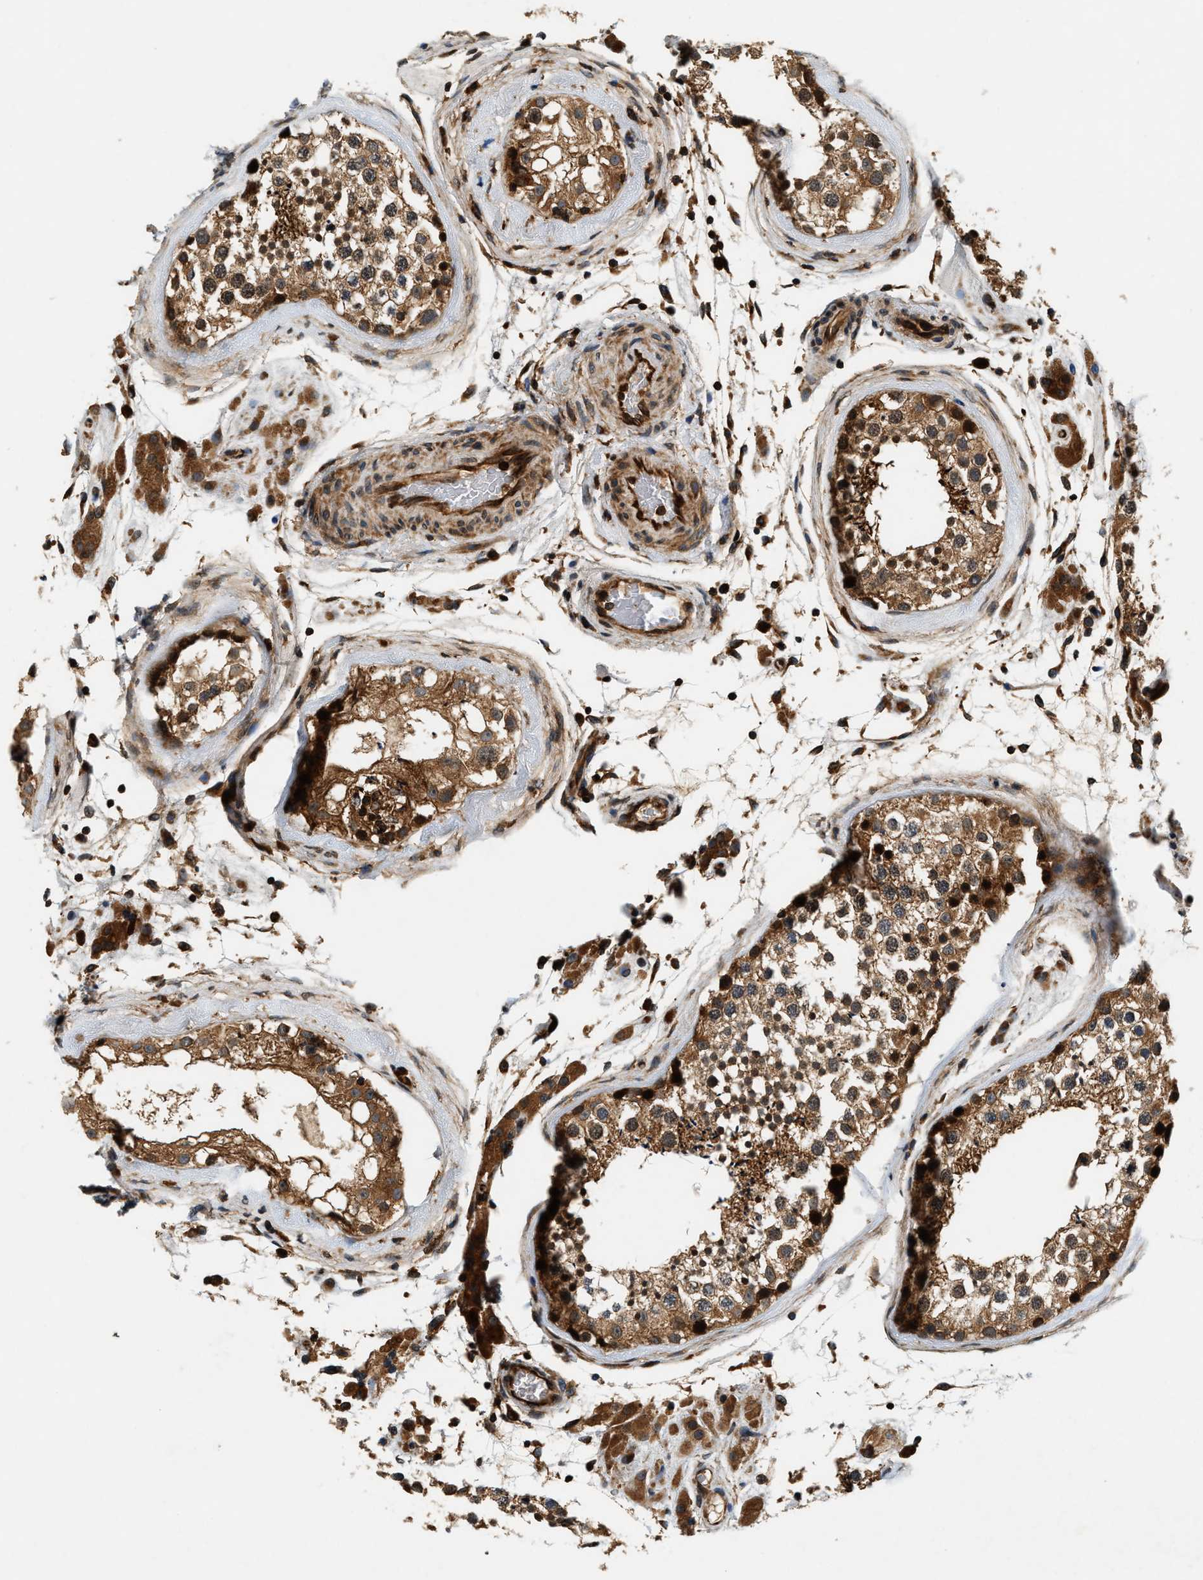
{"staining": {"intensity": "moderate", "quantity": ">75%", "location": "cytoplasmic/membranous"}, "tissue": "testis", "cell_type": "Cells in seminiferous ducts", "image_type": "normal", "snomed": [{"axis": "morphology", "description": "Normal tissue, NOS"}, {"axis": "topography", "description": "Testis"}], "caption": "Brown immunohistochemical staining in benign human testis exhibits moderate cytoplasmic/membranous positivity in approximately >75% of cells in seminiferous ducts.", "gene": "SAMD9", "patient": {"sex": "male", "age": 46}}